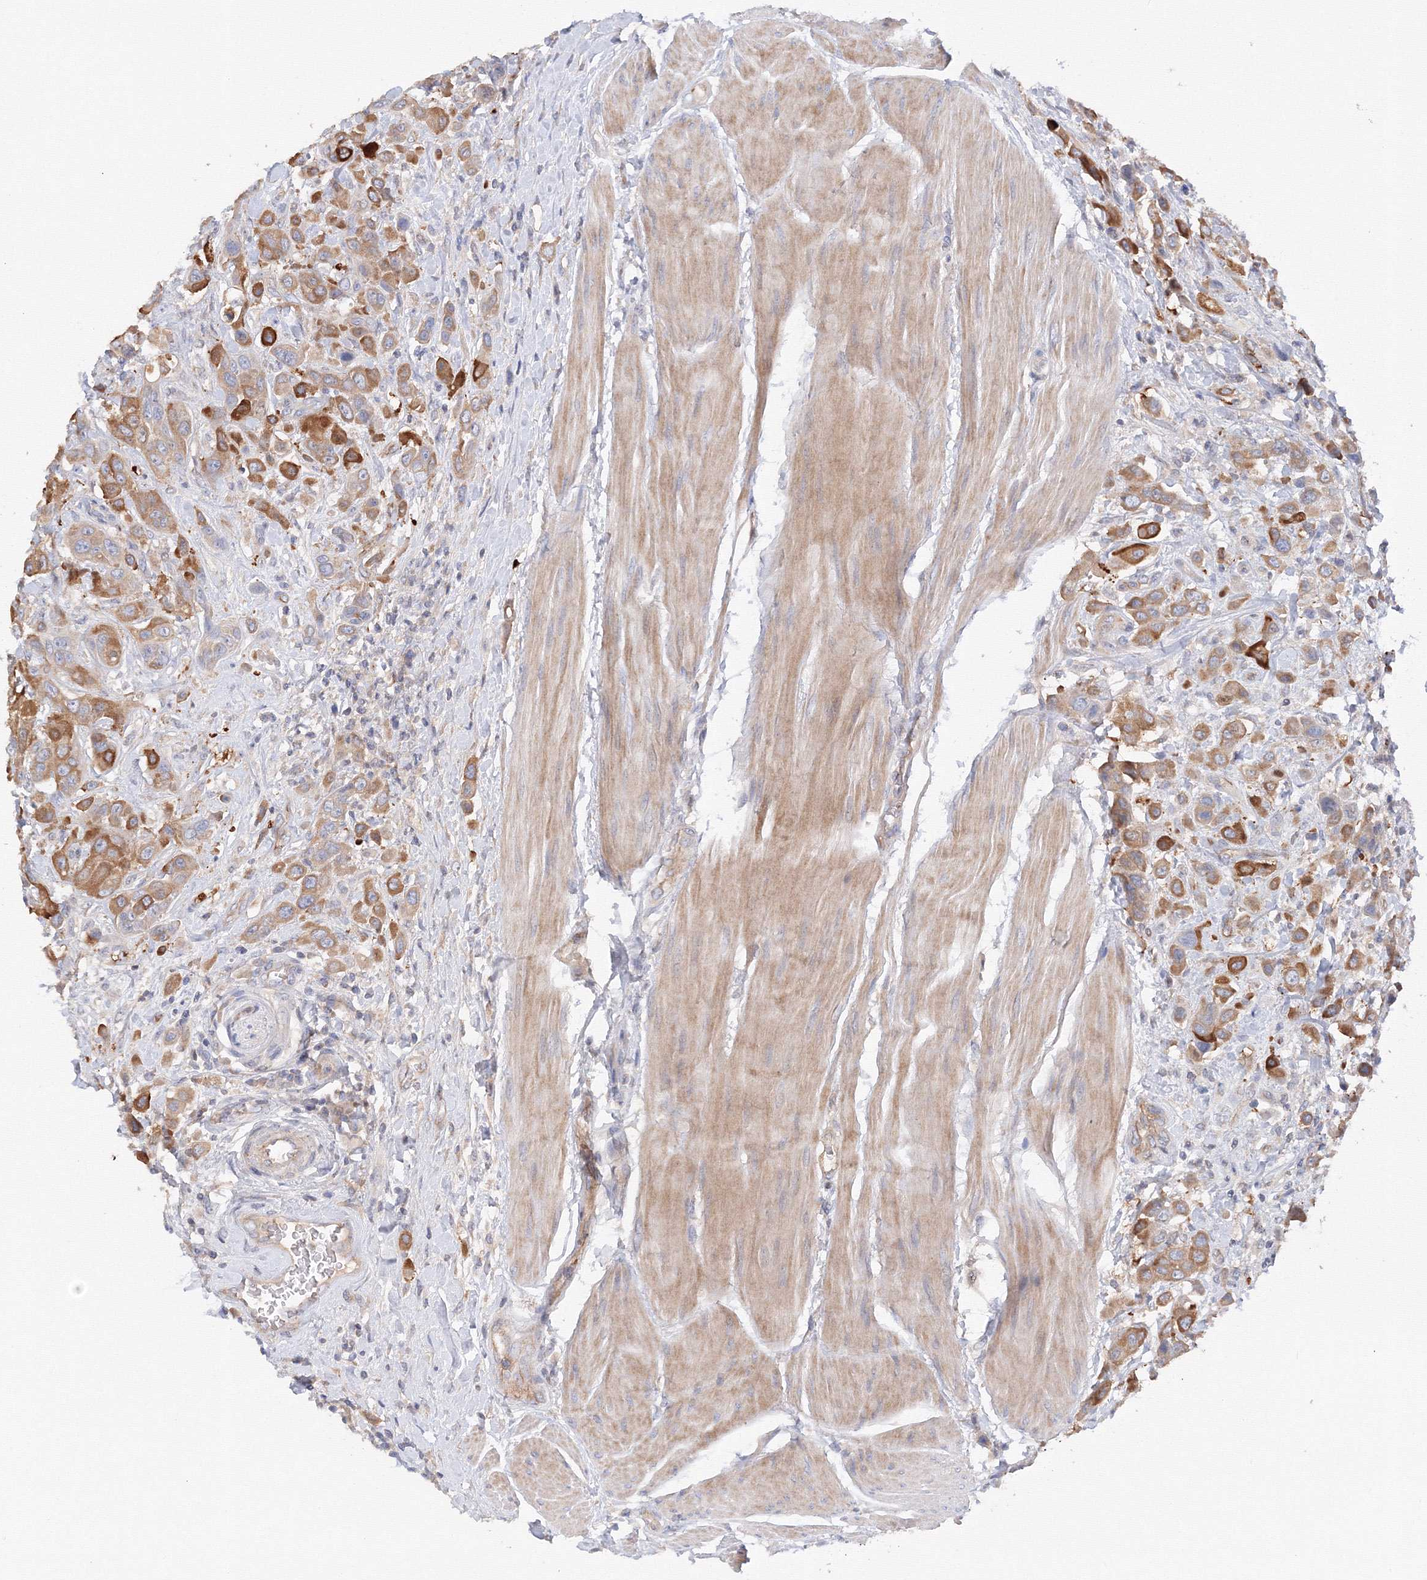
{"staining": {"intensity": "moderate", "quantity": ">75%", "location": "cytoplasmic/membranous"}, "tissue": "urothelial cancer", "cell_type": "Tumor cells", "image_type": "cancer", "snomed": [{"axis": "morphology", "description": "Urothelial carcinoma, High grade"}, {"axis": "topography", "description": "Urinary bladder"}], "caption": "IHC histopathology image of neoplastic tissue: human urothelial cancer stained using immunohistochemistry (IHC) shows medium levels of moderate protein expression localized specifically in the cytoplasmic/membranous of tumor cells, appearing as a cytoplasmic/membranous brown color.", "gene": "DIS3L2", "patient": {"sex": "male", "age": 50}}